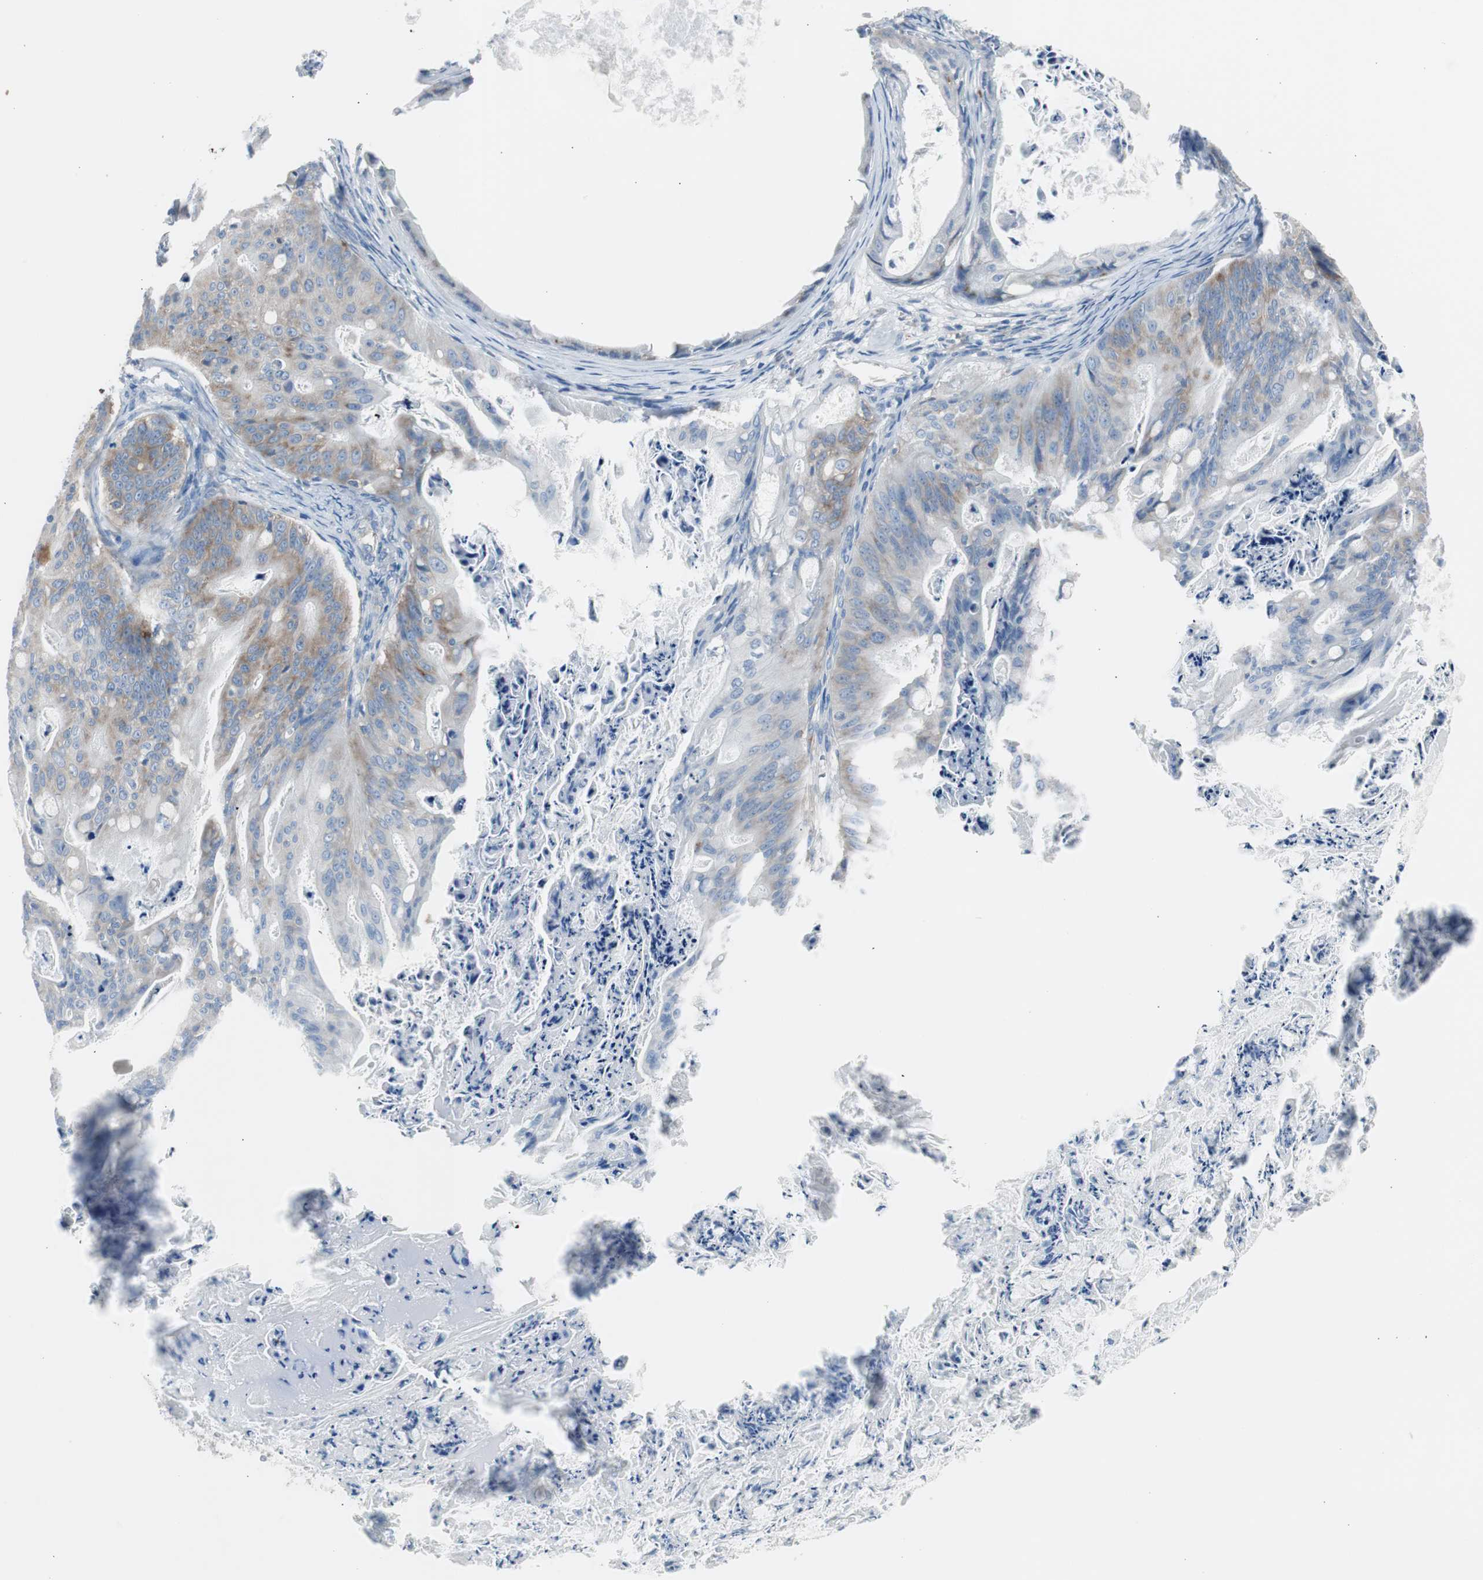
{"staining": {"intensity": "weak", "quantity": ">75%", "location": "cytoplasmic/membranous"}, "tissue": "ovarian cancer", "cell_type": "Tumor cells", "image_type": "cancer", "snomed": [{"axis": "morphology", "description": "Cystadenocarcinoma, mucinous, NOS"}, {"axis": "topography", "description": "Ovary"}], "caption": "Immunohistochemistry photomicrograph of neoplastic tissue: ovarian cancer (mucinous cystadenocarcinoma) stained using immunohistochemistry exhibits low levels of weak protein expression localized specifically in the cytoplasmic/membranous of tumor cells, appearing as a cytoplasmic/membranous brown color.", "gene": "RPS12", "patient": {"sex": "female", "age": 36}}